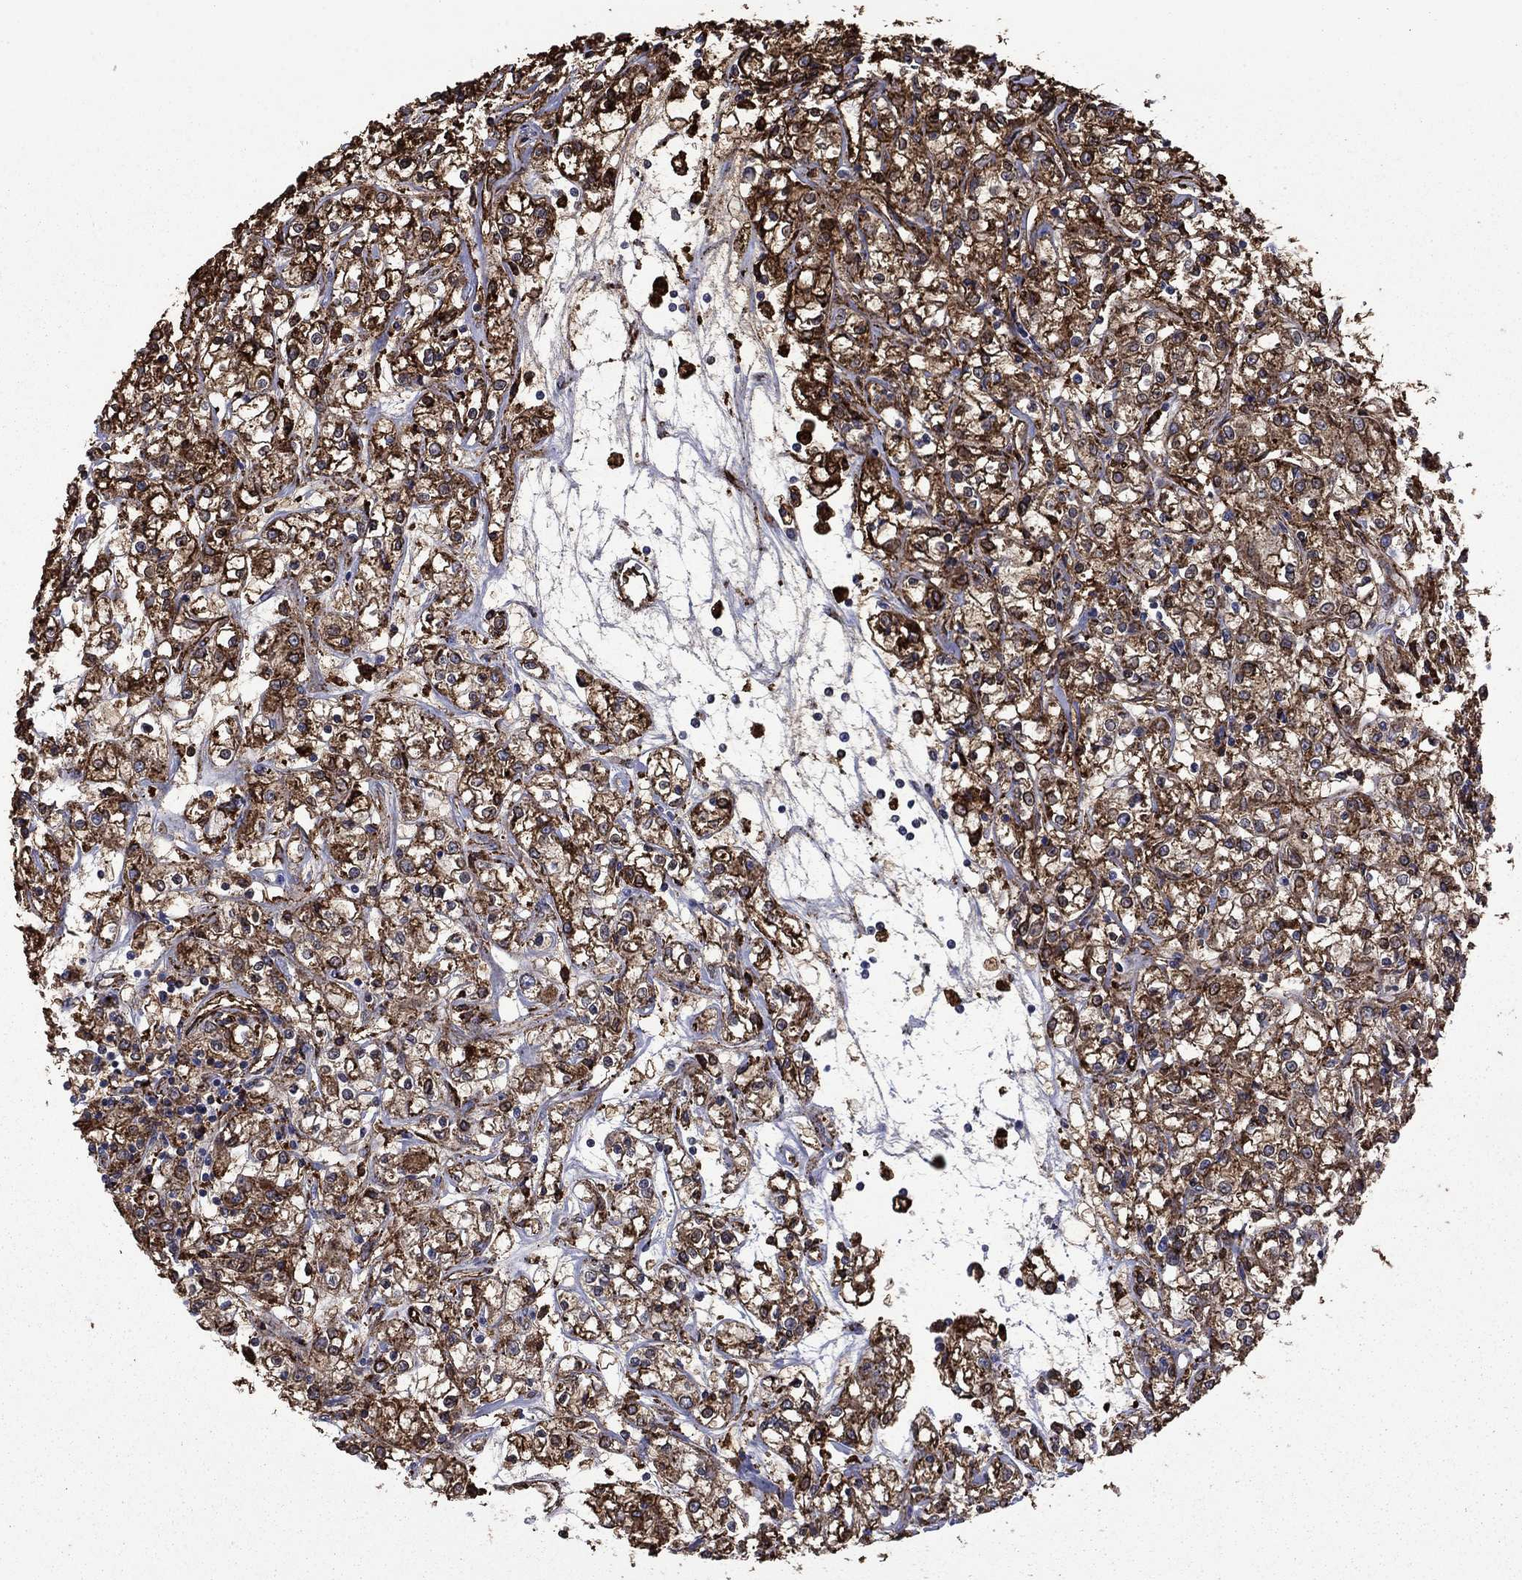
{"staining": {"intensity": "strong", "quantity": ">75%", "location": "cytoplasmic/membranous"}, "tissue": "renal cancer", "cell_type": "Tumor cells", "image_type": "cancer", "snomed": [{"axis": "morphology", "description": "Adenocarcinoma, NOS"}, {"axis": "topography", "description": "Kidney"}], "caption": "Immunohistochemical staining of human renal cancer (adenocarcinoma) demonstrates high levels of strong cytoplasmic/membranous protein positivity in about >75% of tumor cells.", "gene": "PLAU", "patient": {"sex": "female", "age": 59}}